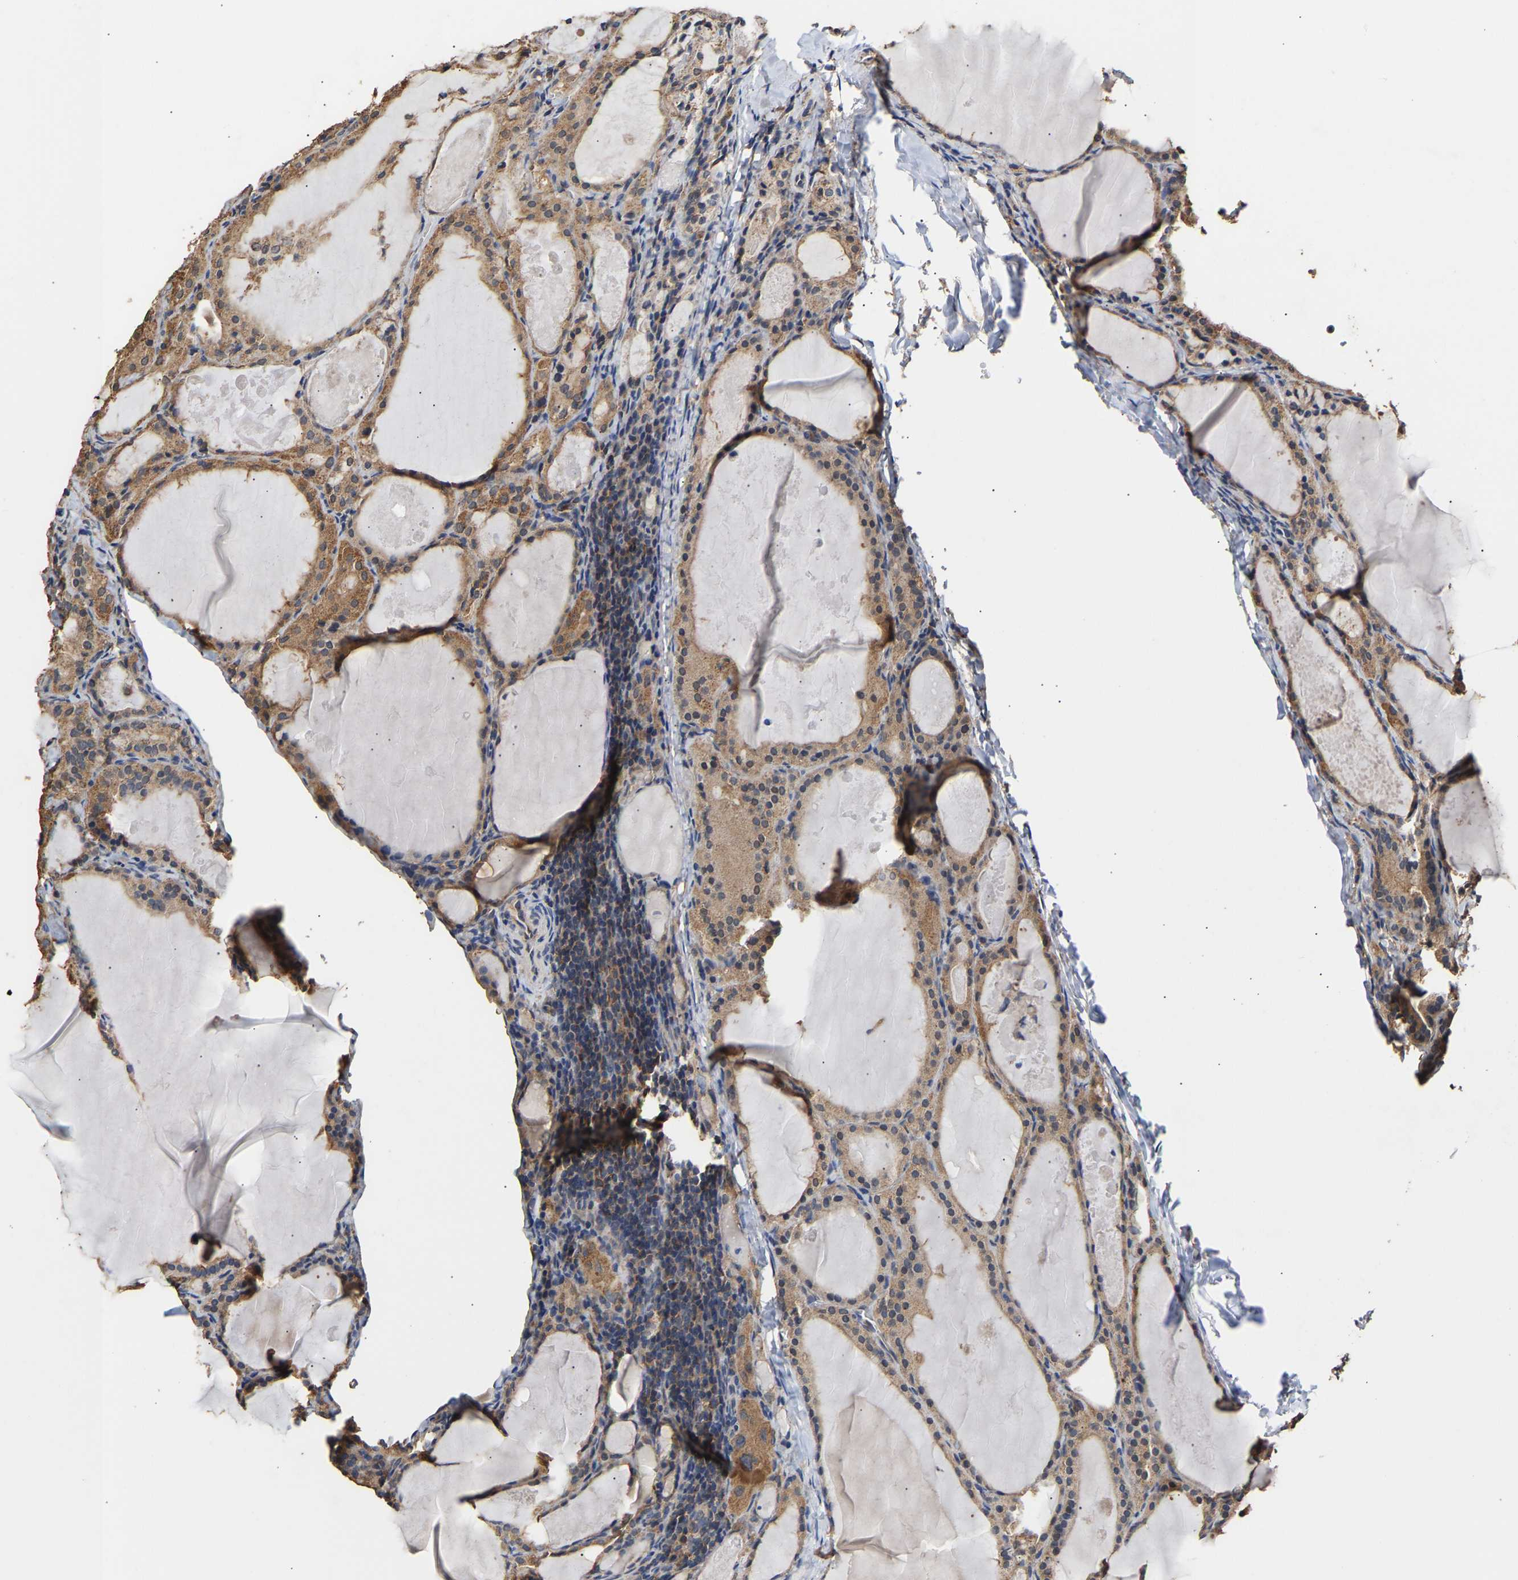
{"staining": {"intensity": "moderate", "quantity": ">75%", "location": "cytoplasmic/membranous"}, "tissue": "thyroid cancer", "cell_type": "Tumor cells", "image_type": "cancer", "snomed": [{"axis": "morphology", "description": "Papillary adenocarcinoma, NOS"}, {"axis": "topography", "description": "Thyroid gland"}], "caption": "An image of papillary adenocarcinoma (thyroid) stained for a protein exhibits moderate cytoplasmic/membranous brown staining in tumor cells. (IHC, brightfield microscopy, high magnification).", "gene": "ZNF26", "patient": {"sex": "female", "age": 42}}